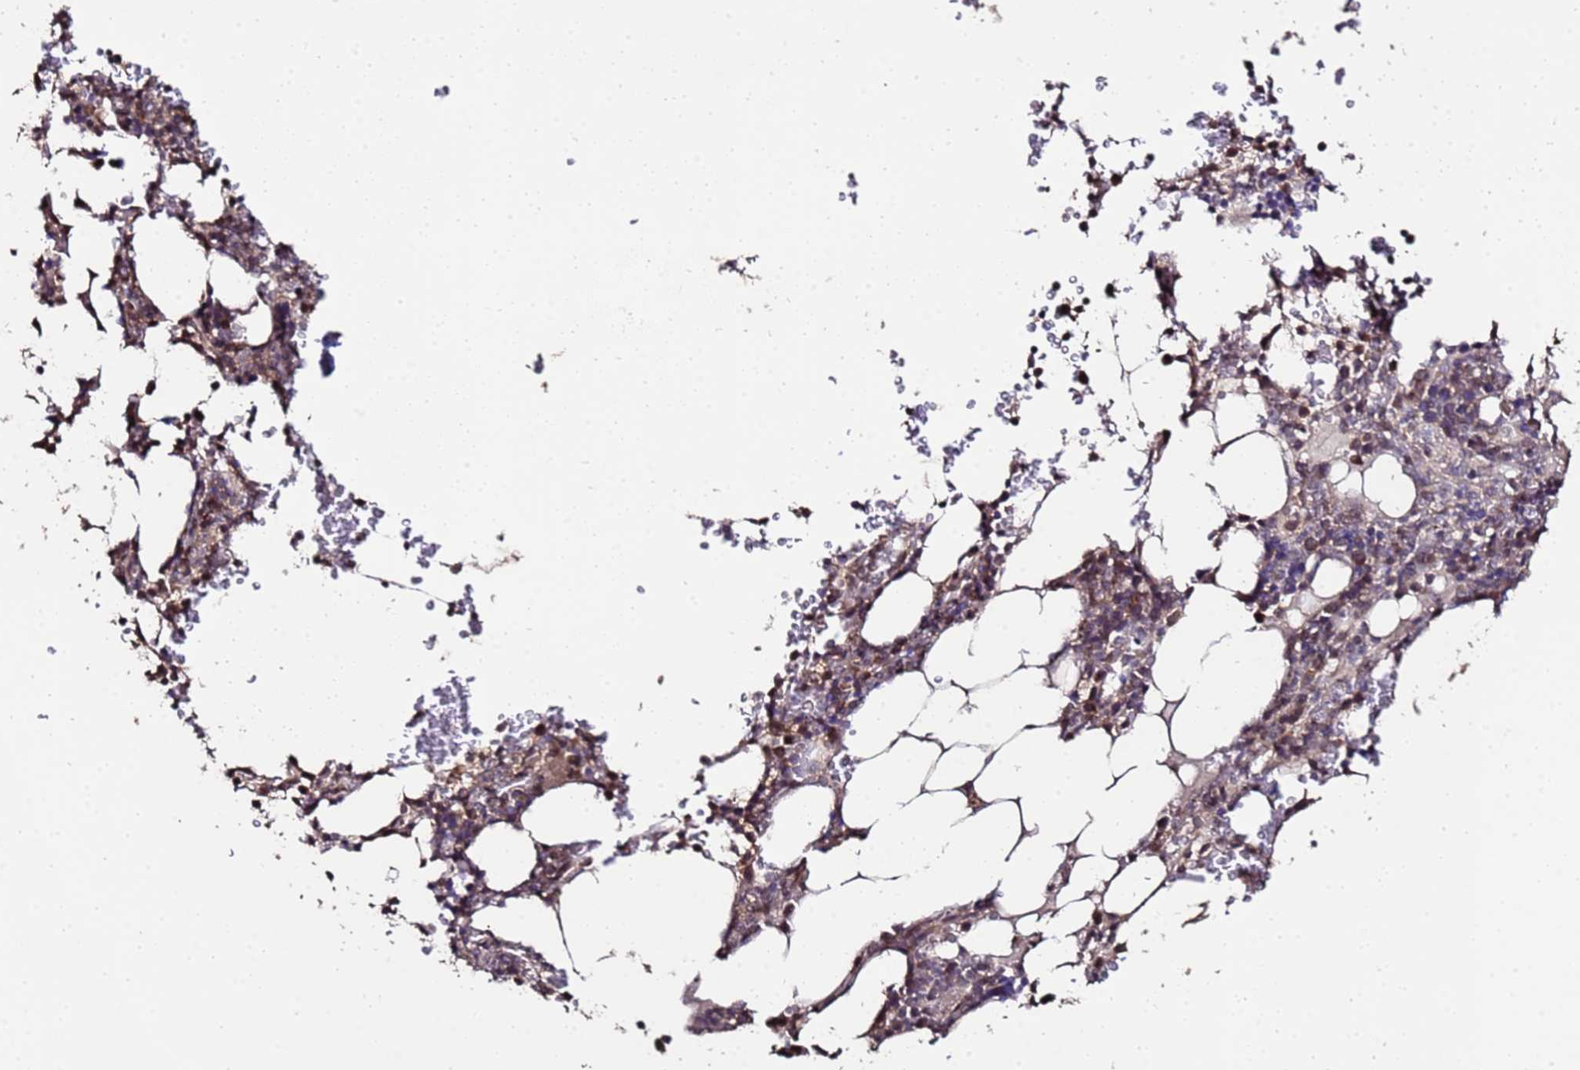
{"staining": {"intensity": "weak", "quantity": "25%-75%", "location": "cytoplasmic/membranous"}, "tissue": "bone marrow", "cell_type": "Hematopoietic cells", "image_type": "normal", "snomed": [{"axis": "morphology", "description": "Normal tissue, NOS"}, {"axis": "topography", "description": "Bone marrow"}], "caption": "Protein staining of normal bone marrow exhibits weak cytoplasmic/membranous expression in about 25%-75% of hematopoietic cells. (DAB = brown stain, brightfield microscopy at high magnification).", "gene": "PRODH", "patient": {"sex": "male", "age": 58}}